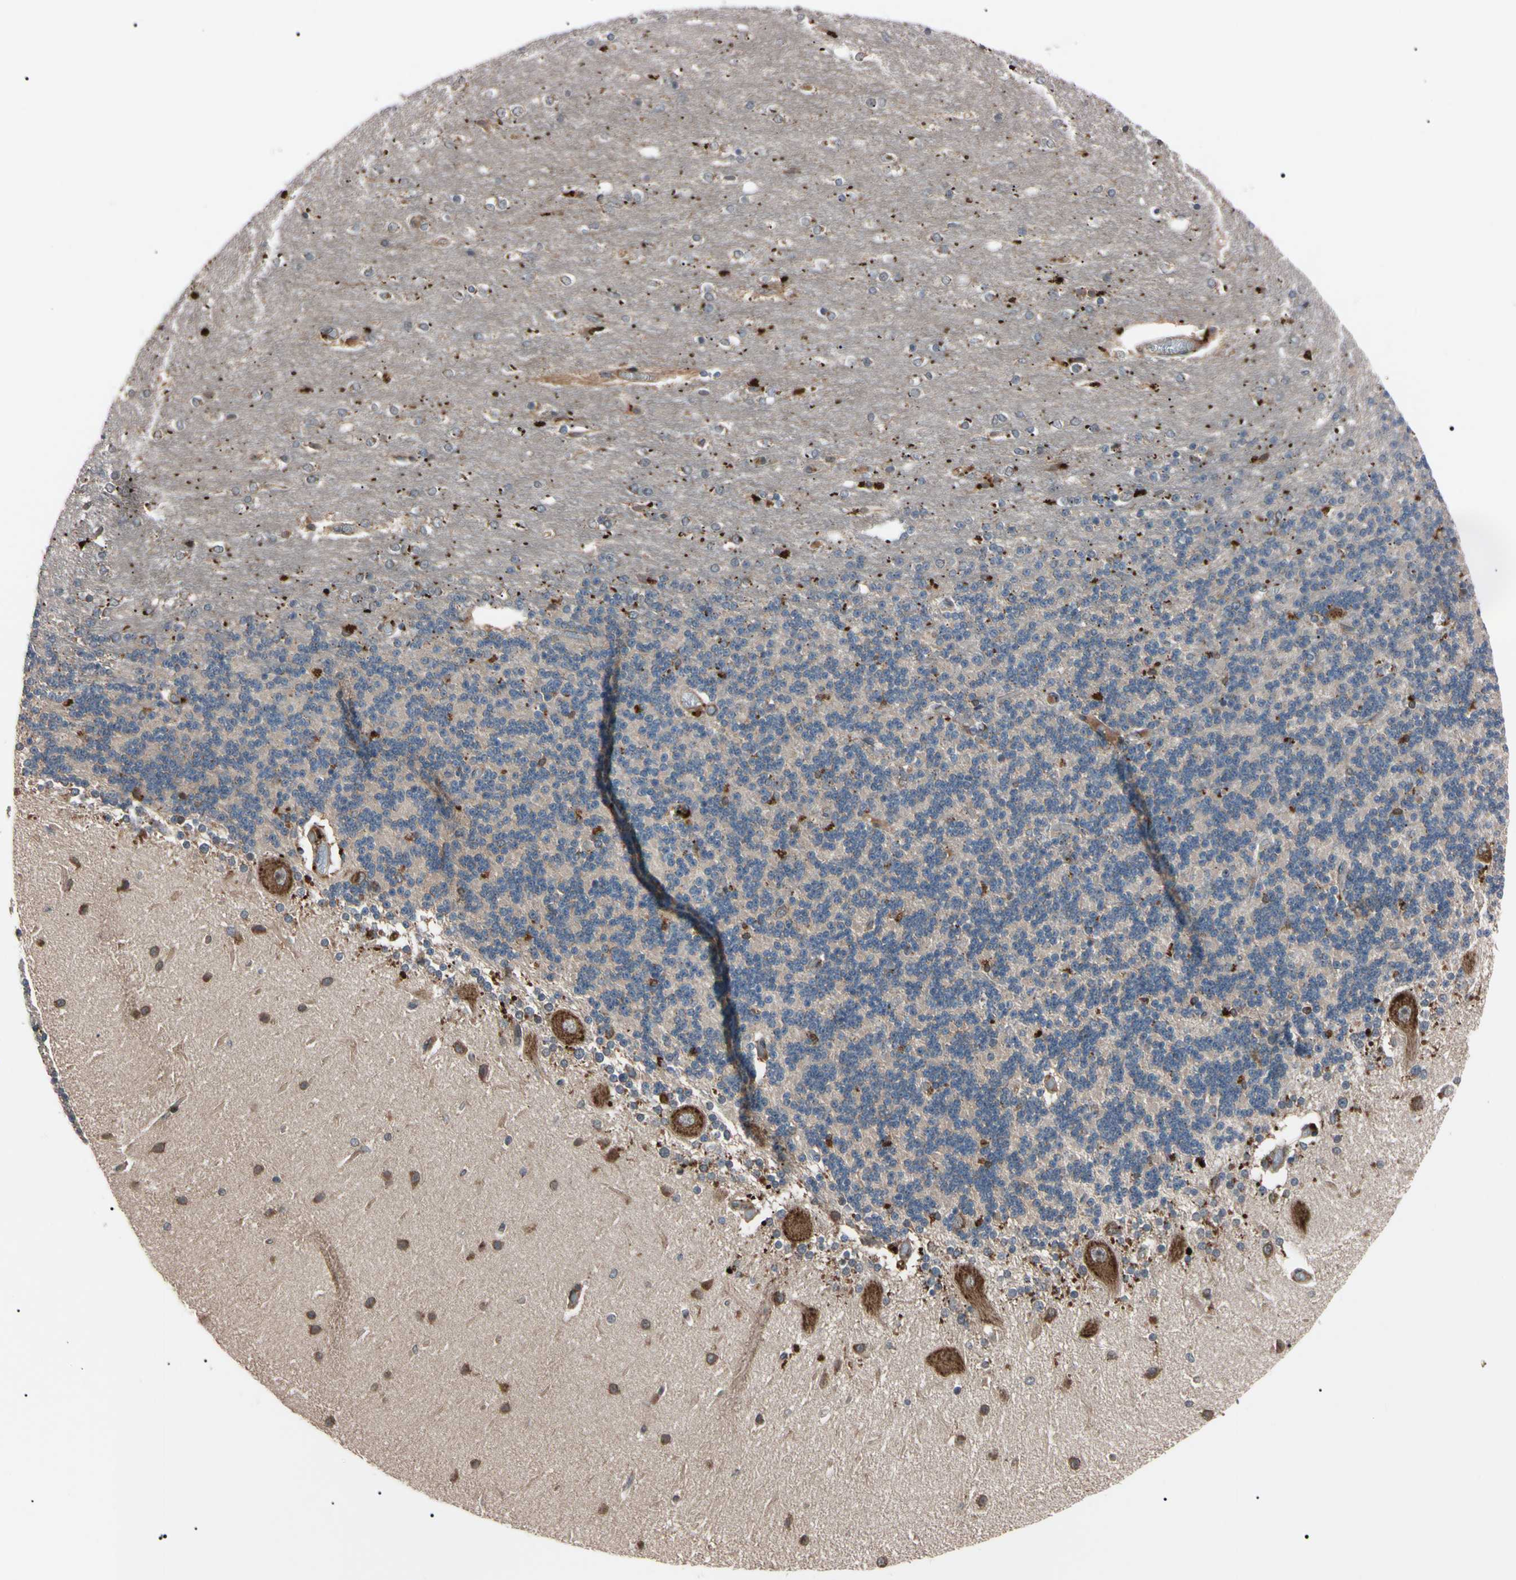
{"staining": {"intensity": "moderate", "quantity": "25%-75%", "location": "cytoplasmic/membranous"}, "tissue": "cerebellum", "cell_type": "Cells in granular layer", "image_type": "normal", "snomed": [{"axis": "morphology", "description": "Normal tissue, NOS"}, {"axis": "topography", "description": "Cerebellum"}], "caption": "Cerebellum stained for a protein displays moderate cytoplasmic/membranous positivity in cells in granular layer. (Brightfield microscopy of DAB IHC at high magnification).", "gene": "GUCY1B1", "patient": {"sex": "female", "age": 54}}